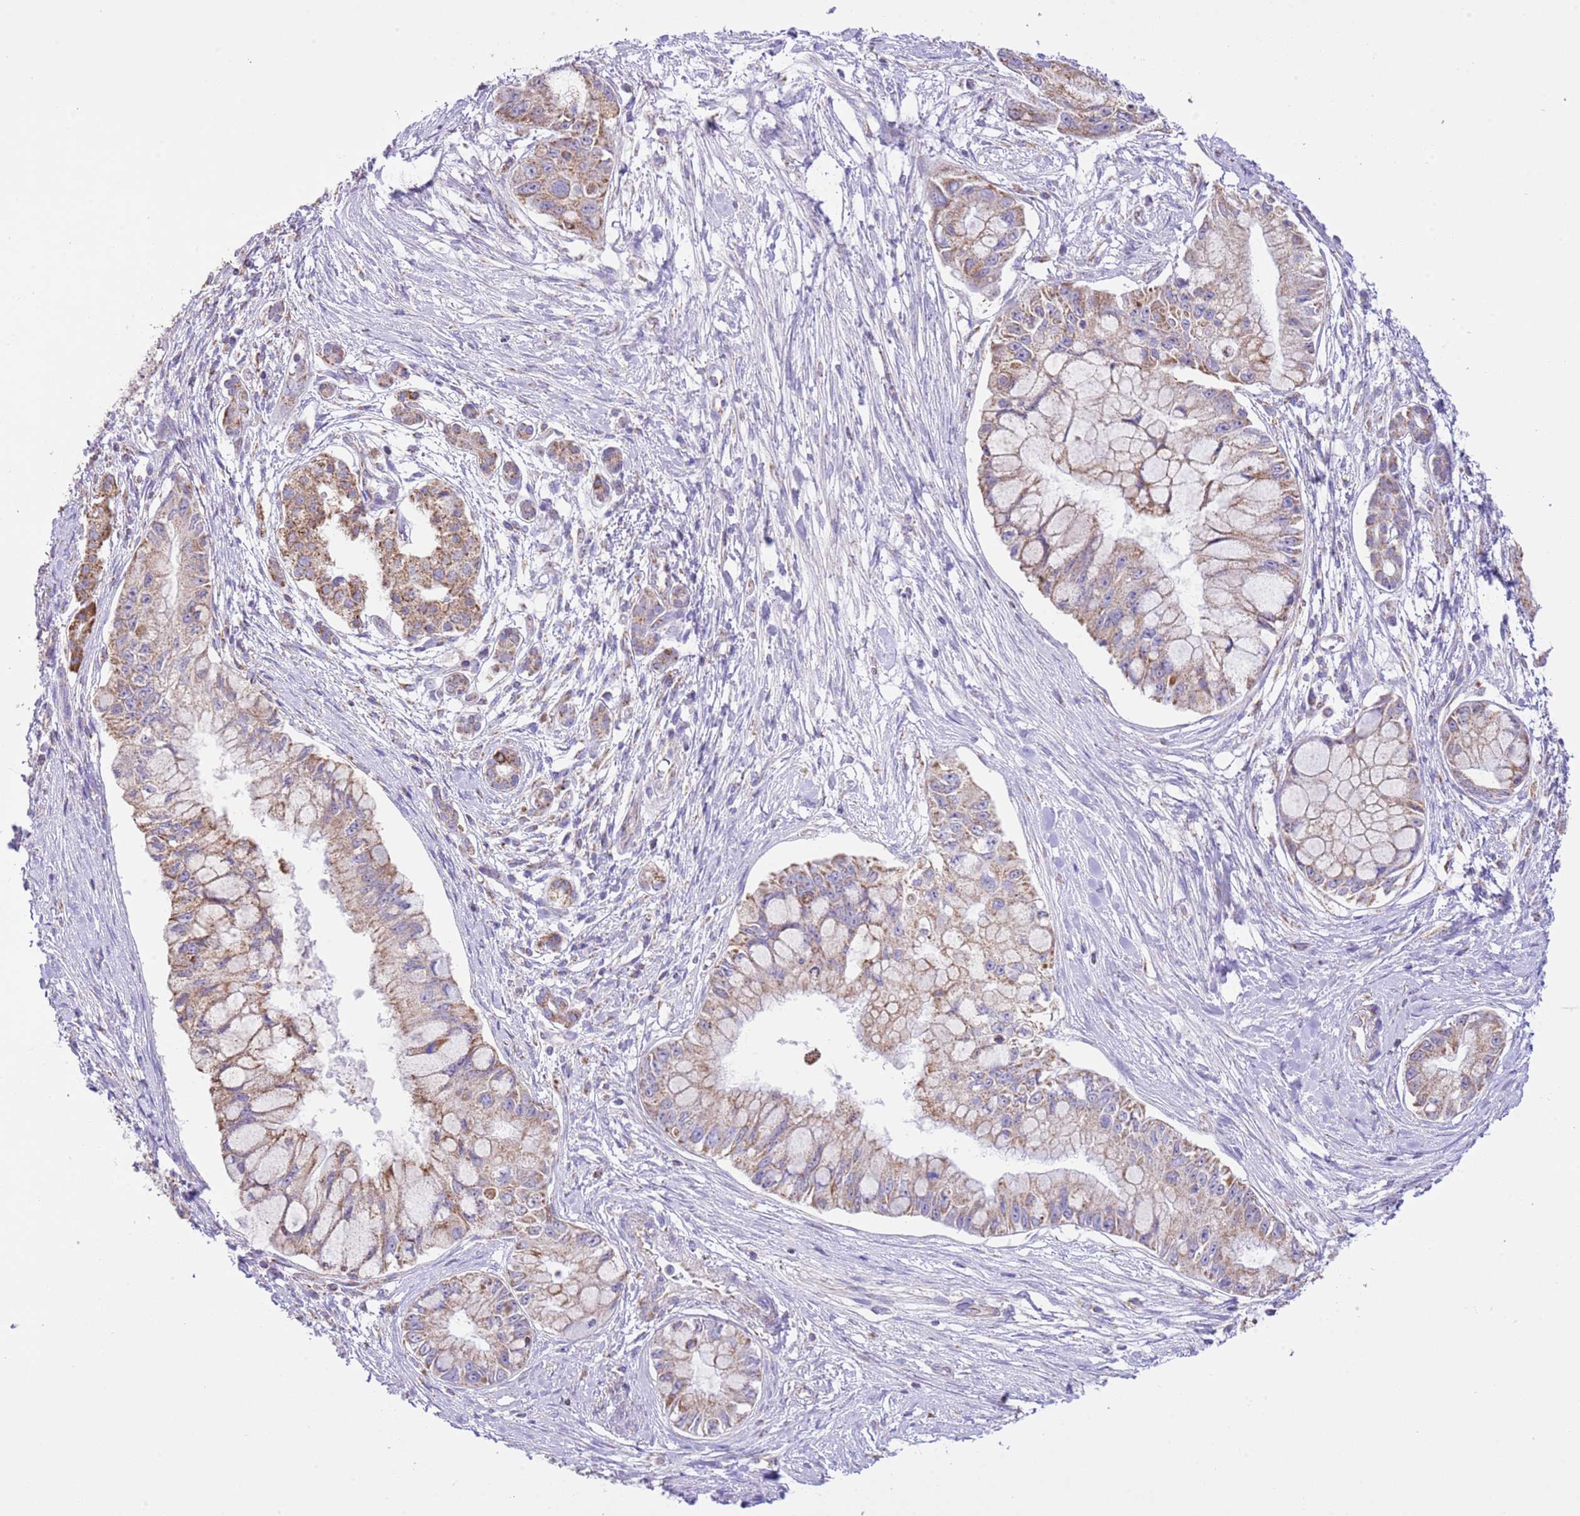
{"staining": {"intensity": "moderate", "quantity": ">75%", "location": "cytoplasmic/membranous"}, "tissue": "pancreatic cancer", "cell_type": "Tumor cells", "image_type": "cancer", "snomed": [{"axis": "morphology", "description": "Adenocarcinoma, NOS"}, {"axis": "topography", "description": "Pancreas"}], "caption": "This photomicrograph demonstrates IHC staining of human pancreatic cancer (adenocarcinoma), with medium moderate cytoplasmic/membranous staining in approximately >75% of tumor cells.", "gene": "TEKTIP1", "patient": {"sex": "male", "age": 48}}